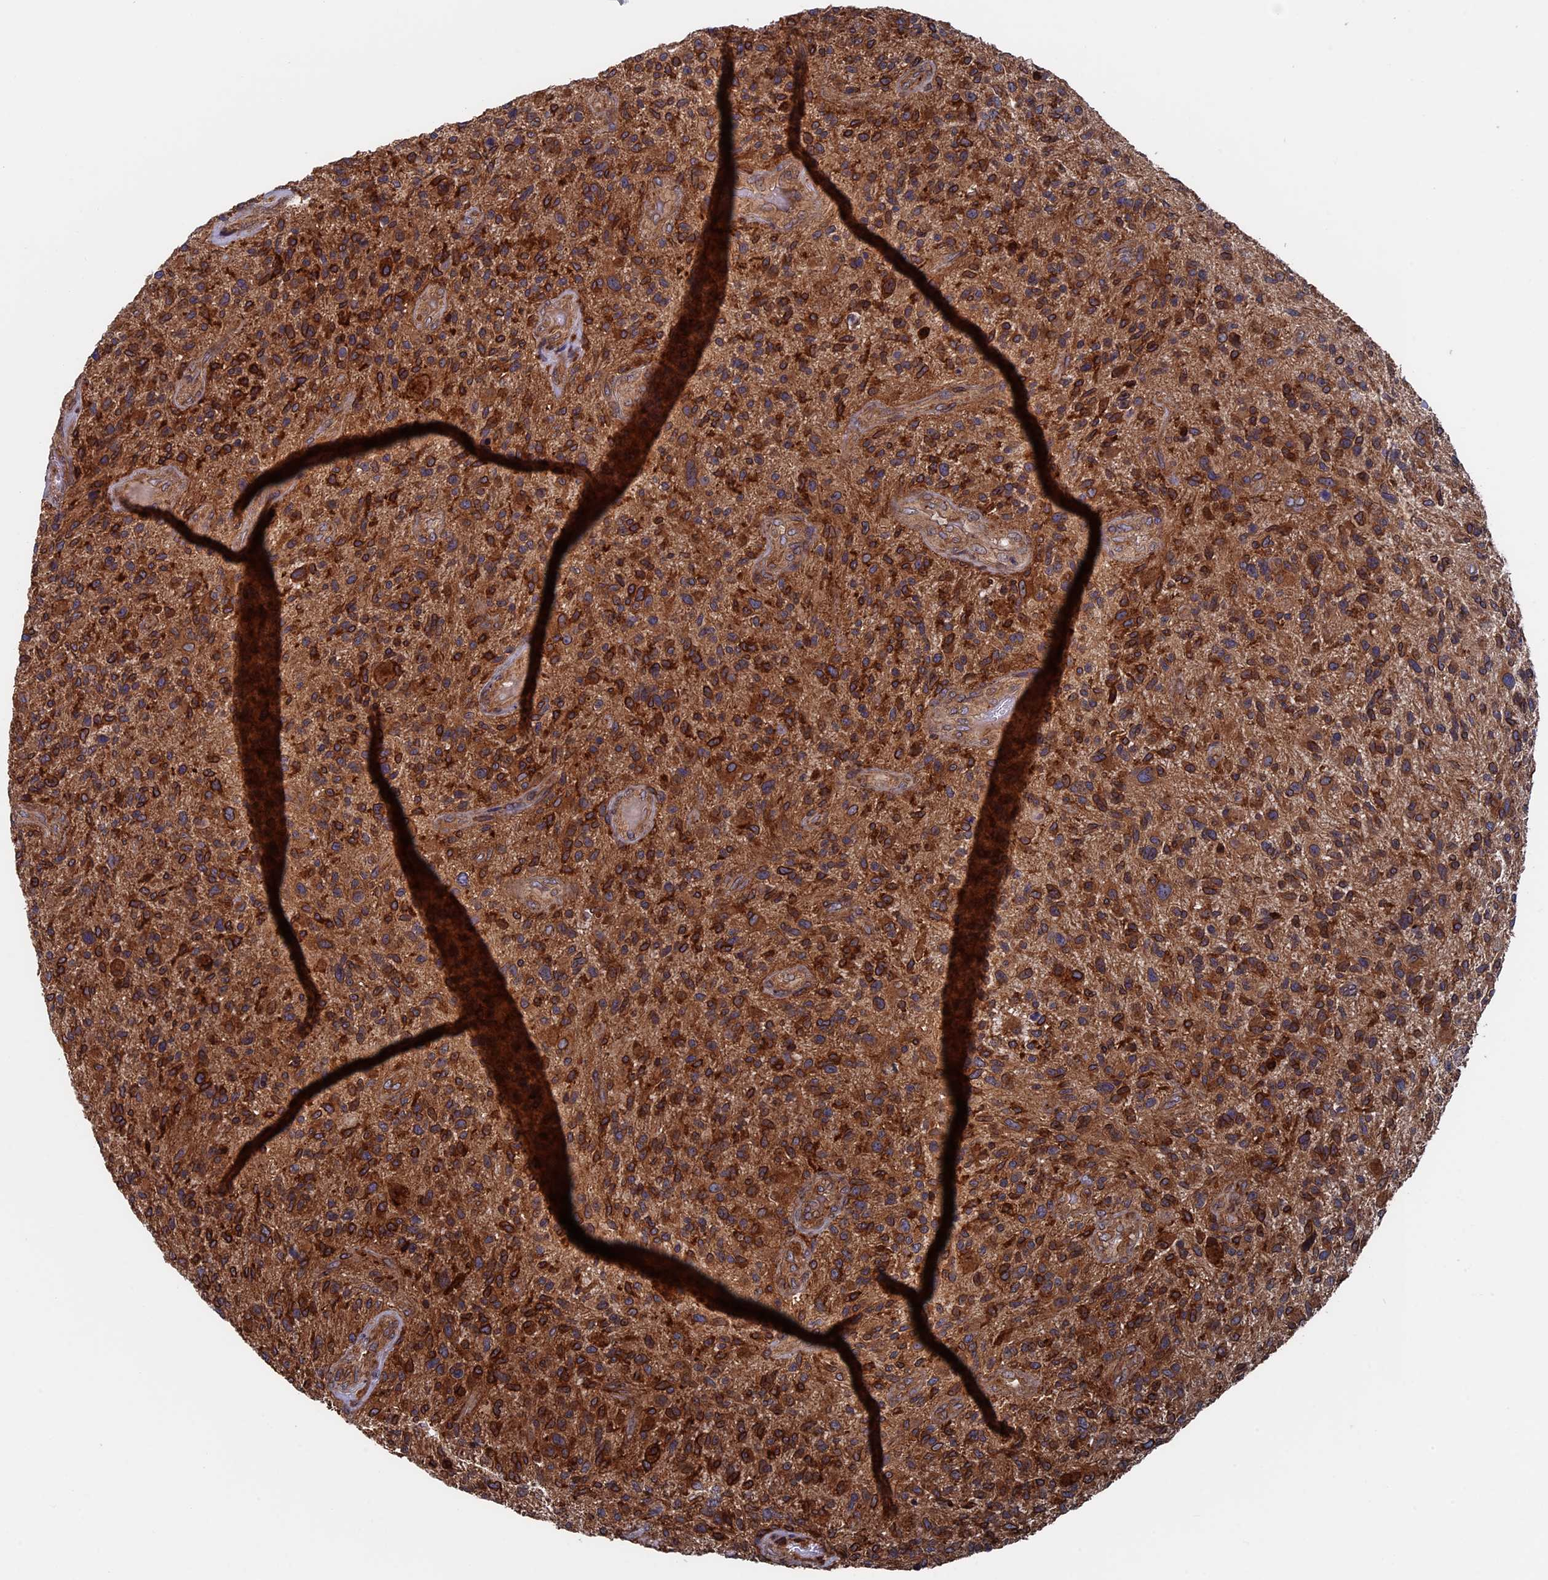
{"staining": {"intensity": "strong", "quantity": ">75%", "location": "cytoplasmic/membranous"}, "tissue": "glioma", "cell_type": "Tumor cells", "image_type": "cancer", "snomed": [{"axis": "morphology", "description": "Glioma, malignant, High grade"}, {"axis": "topography", "description": "Brain"}], "caption": "High-power microscopy captured an IHC micrograph of malignant glioma (high-grade), revealing strong cytoplasmic/membranous positivity in approximately >75% of tumor cells.", "gene": "RPUSD1", "patient": {"sex": "male", "age": 47}}